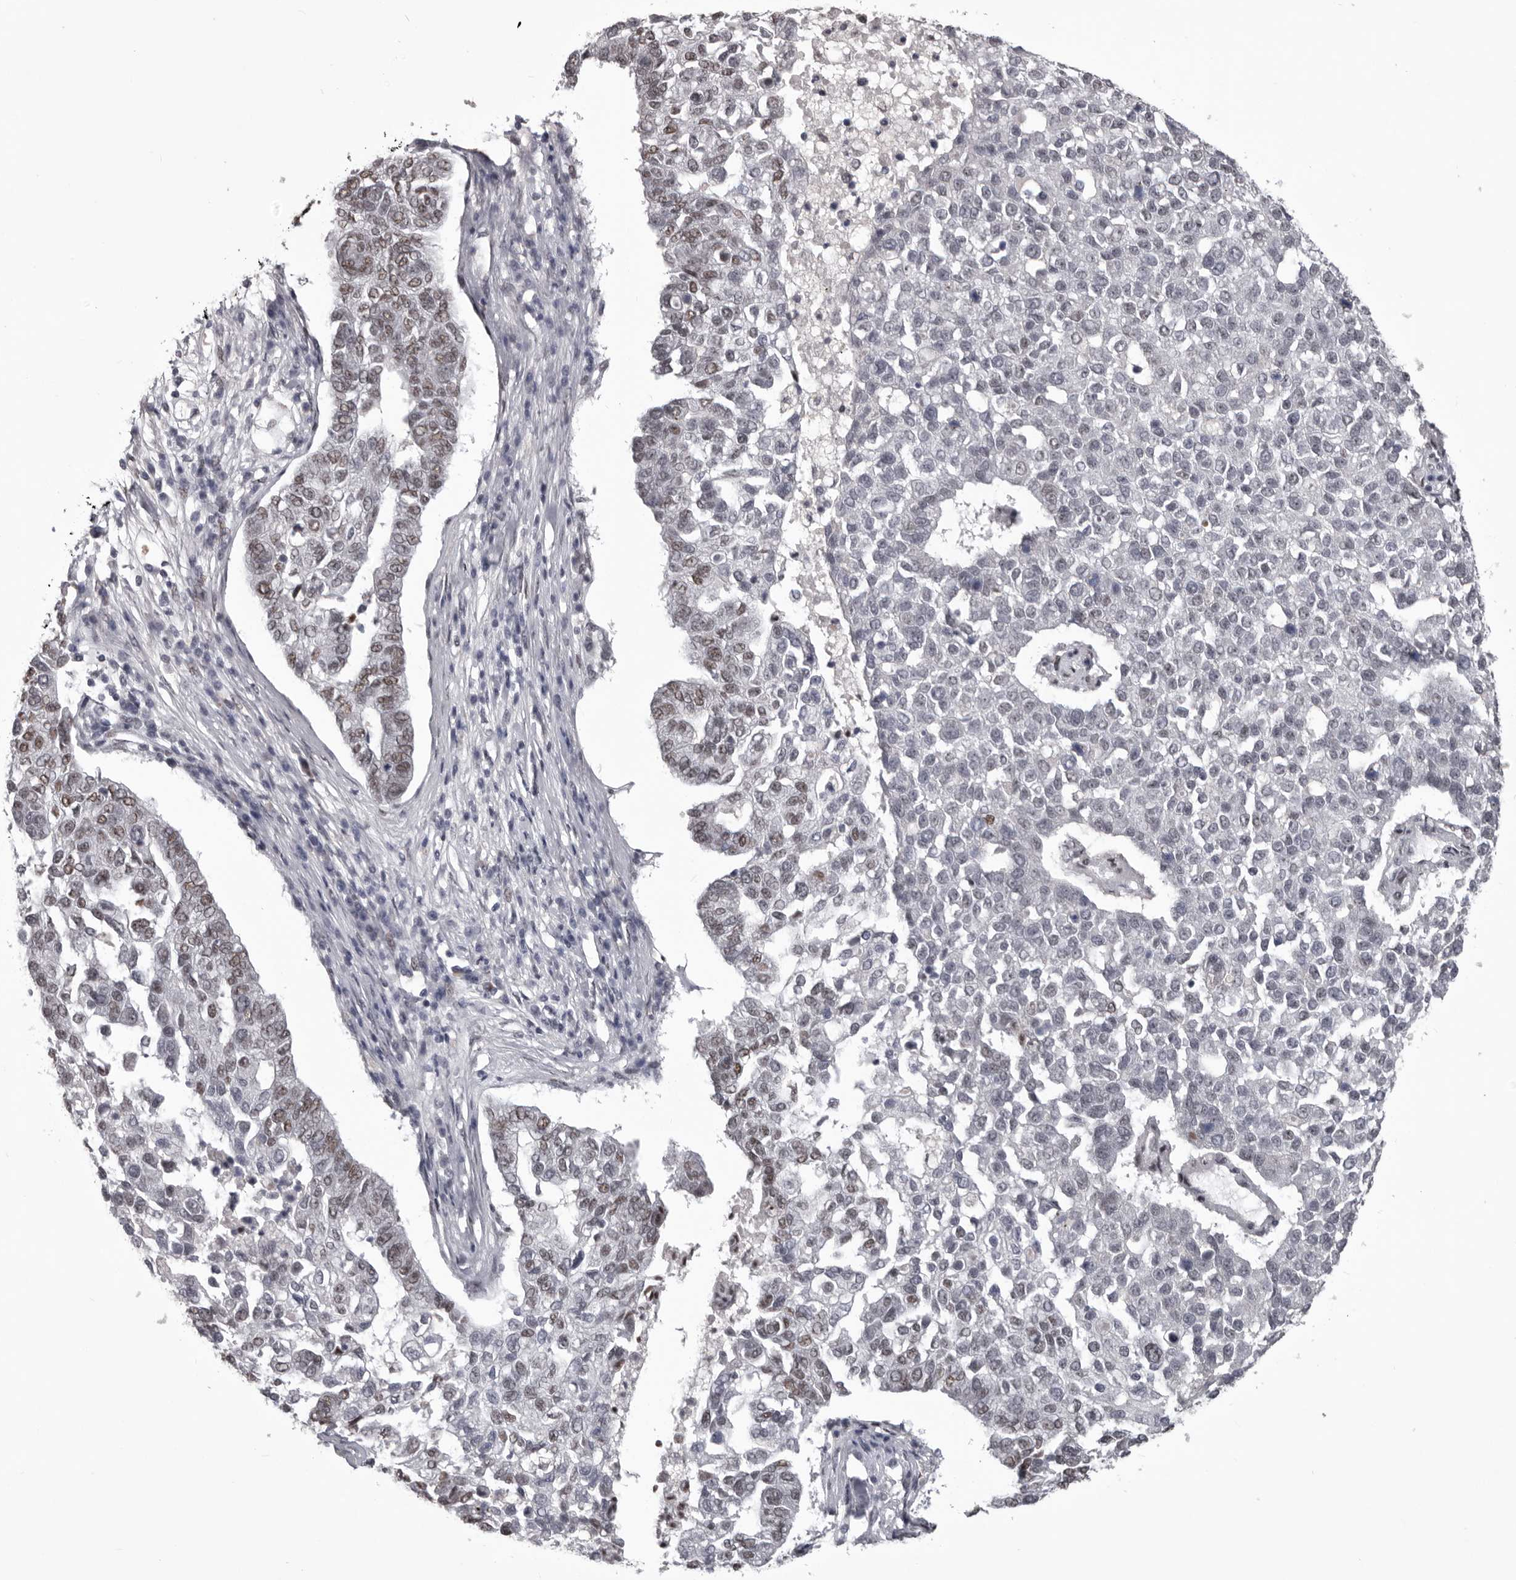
{"staining": {"intensity": "weak", "quantity": "25%-75%", "location": "nuclear"}, "tissue": "pancreatic cancer", "cell_type": "Tumor cells", "image_type": "cancer", "snomed": [{"axis": "morphology", "description": "Adenocarcinoma, NOS"}, {"axis": "topography", "description": "Pancreas"}], "caption": "Adenocarcinoma (pancreatic) stained with DAB IHC displays low levels of weak nuclear positivity in about 25%-75% of tumor cells.", "gene": "NUMA1", "patient": {"sex": "female", "age": 61}}